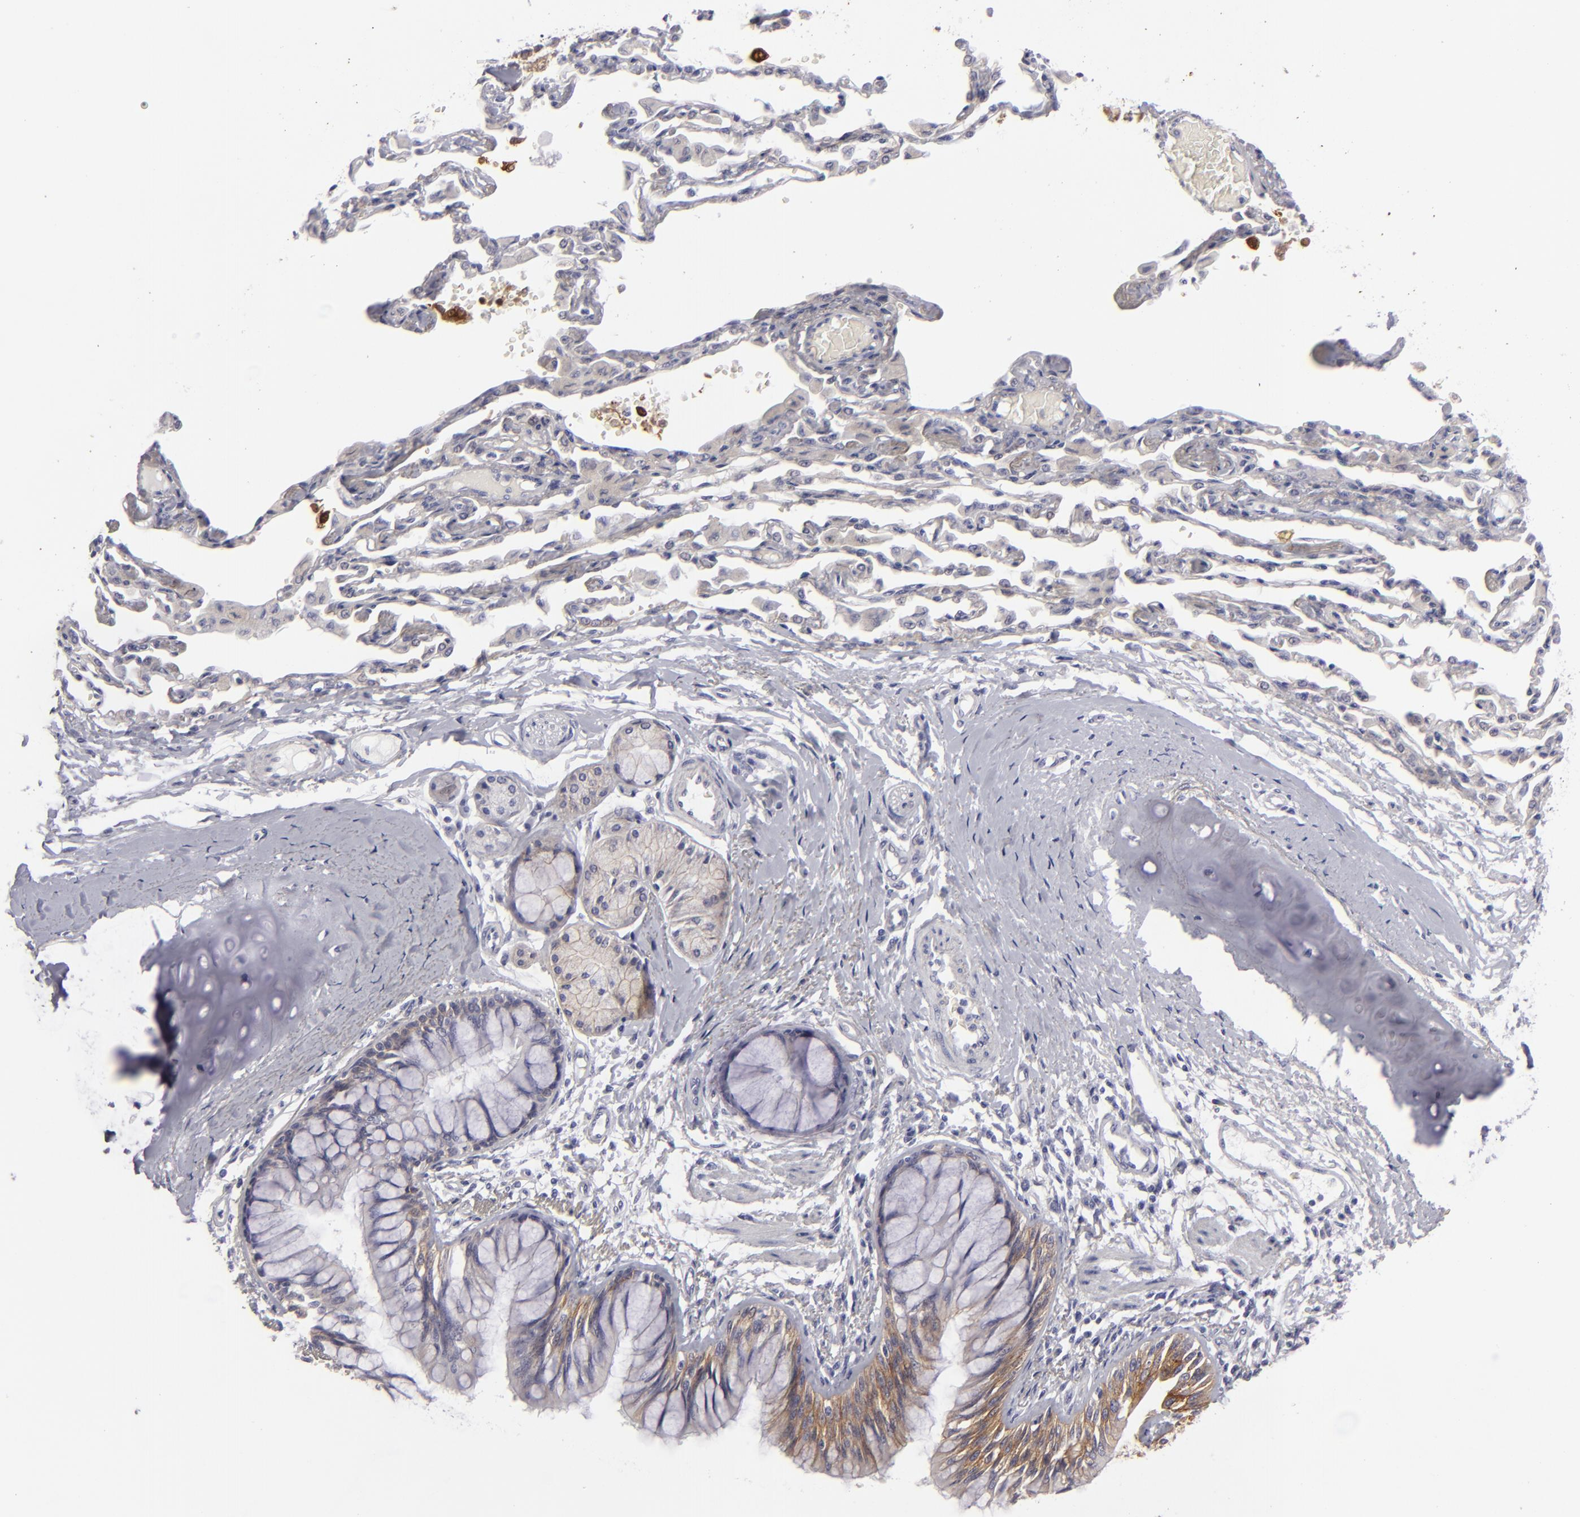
{"staining": {"intensity": "moderate", "quantity": "25%-75%", "location": "cytoplasmic/membranous"}, "tissue": "bronchus", "cell_type": "Respiratory epithelial cells", "image_type": "normal", "snomed": [{"axis": "morphology", "description": "Normal tissue, NOS"}, {"axis": "topography", "description": "Cartilage tissue"}, {"axis": "topography", "description": "Bronchus"}, {"axis": "topography", "description": "Lung"}, {"axis": "topography", "description": "Peripheral nerve tissue"}], "caption": "Moderate cytoplasmic/membranous staining for a protein is seen in approximately 25%-75% of respiratory epithelial cells of unremarkable bronchus using immunohistochemistry.", "gene": "JUP", "patient": {"sex": "female", "age": 49}}